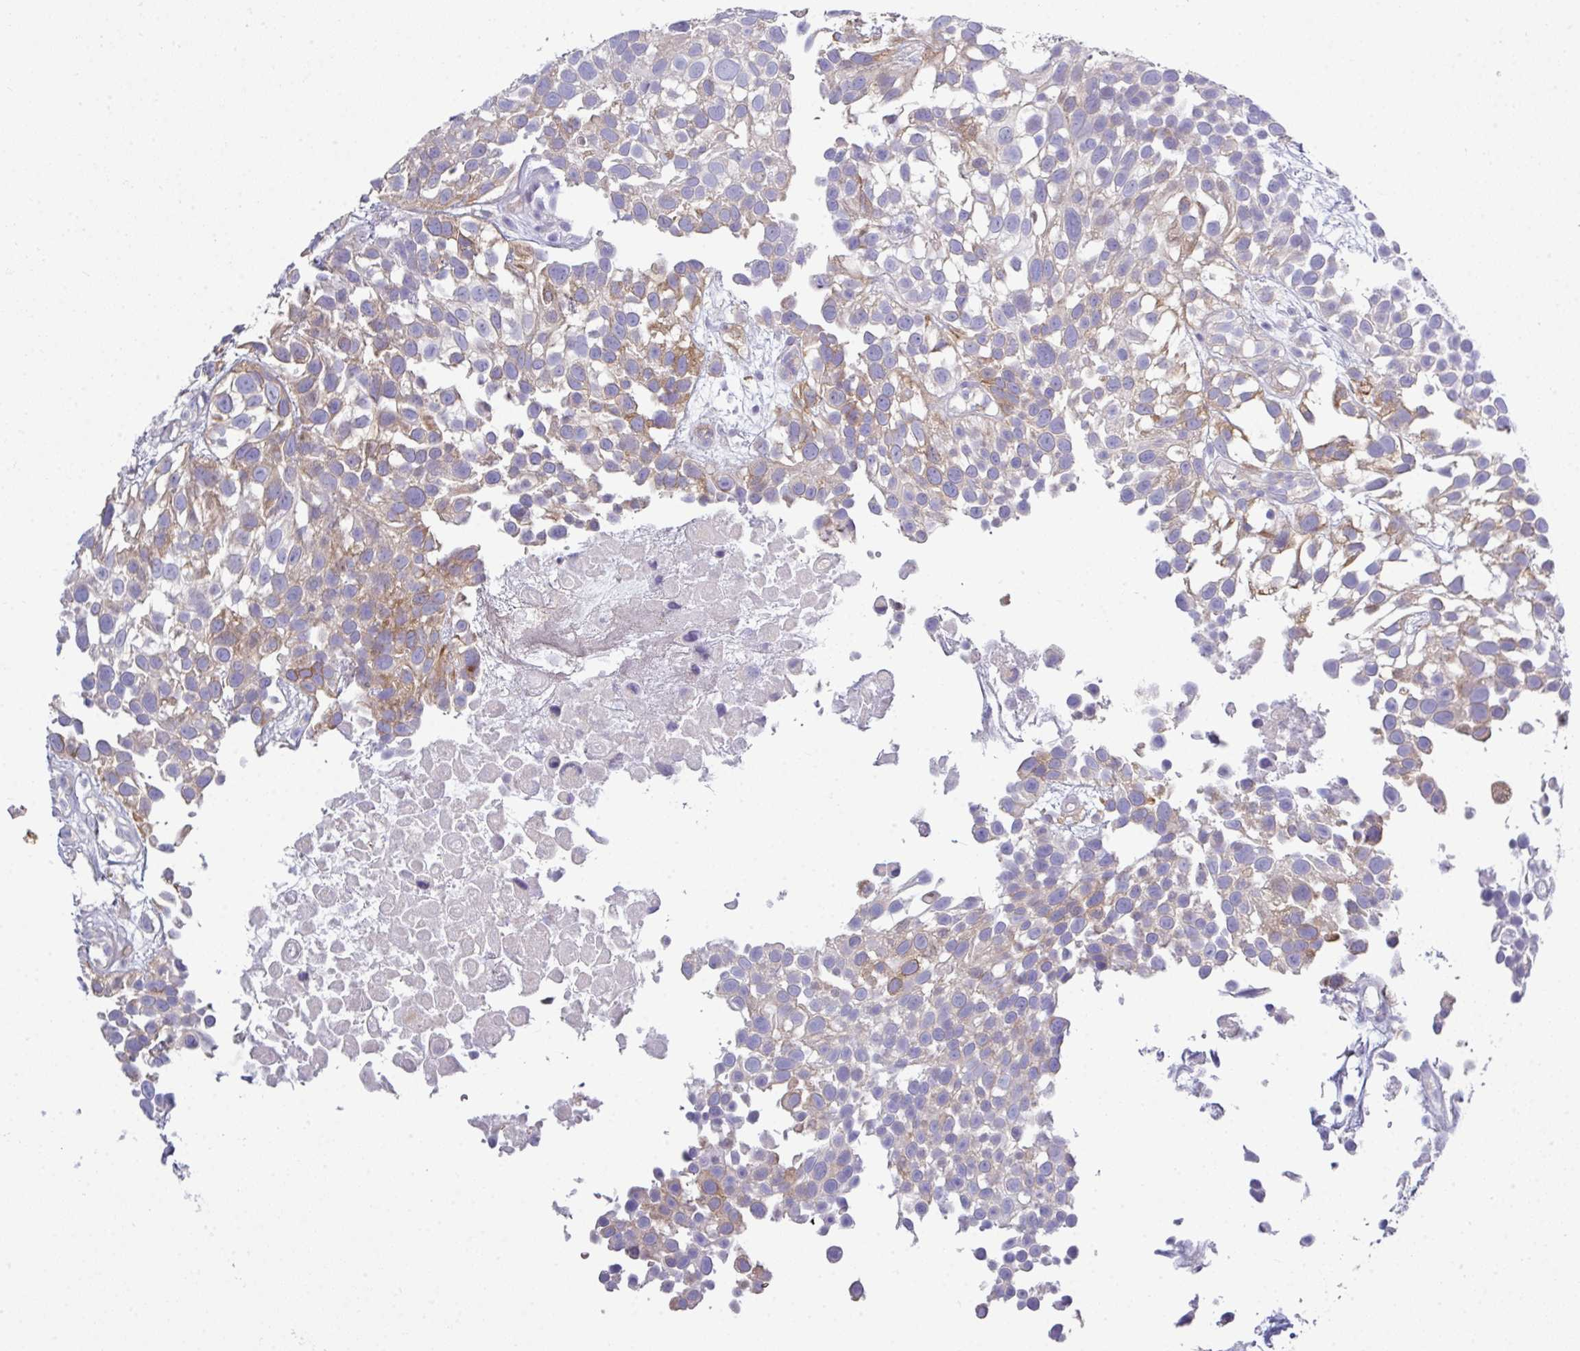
{"staining": {"intensity": "moderate", "quantity": "<25%", "location": "cytoplasmic/membranous"}, "tissue": "urothelial cancer", "cell_type": "Tumor cells", "image_type": "cancer", "snomed": [{"axis": "morphology", "description": "Urothelial carcinoma, High grade"}, {"axis": "topography", "description": "Urinary bladder"}], "caption": "A photomicrograph showing moderate cytoplasmic/membranous staining in about <25% of tumor cells in urothelial cancer, as visualized by brown immunohistochemical staining.", "gene": "ABCC5", "patient": {"sex": "male", "age": 56}}